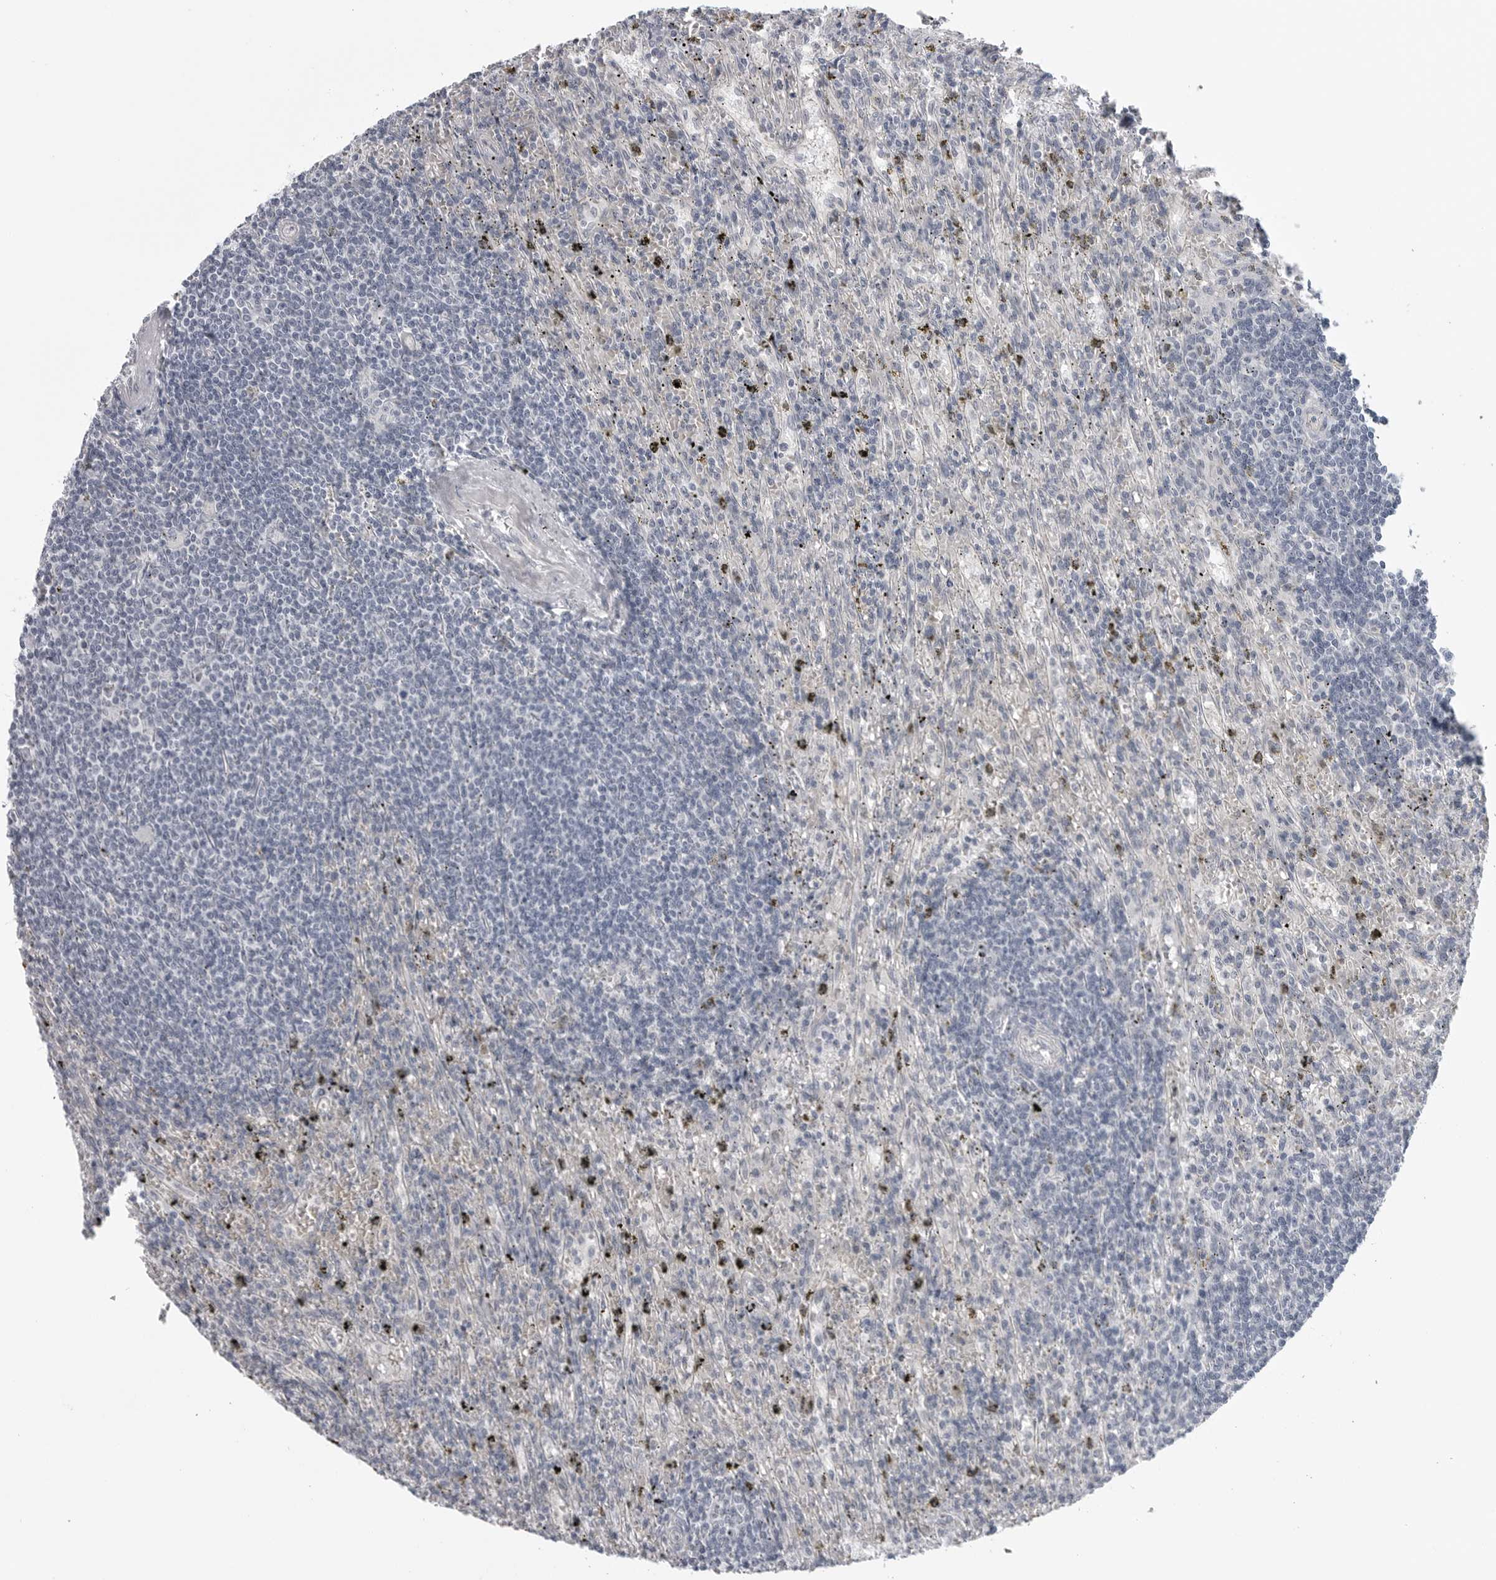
{"staining": {"intensity": "negative", "quantity": "none", "location": "none"}, "tissue": "lymphoma", "cell_type": "Tumor cells", "image_type": "cancer", "snomed": [{"axis": "morphology", "description": "Malignant lymphoma, non-Hodgkin's type, Low grade"}, {"axis": "topography", "description": "Spleen"}], "caption": "An image of human malignant lymphoma, non-Hodgkin's type (low-grade) is negative for staining in tumor cells. (DAB (3,3'-diaminobenzidine) IHC visualized using brightfield microscopy, high magnification).", "gene": "LRRC45", "patient": {"sex": "male", "age": 76}}